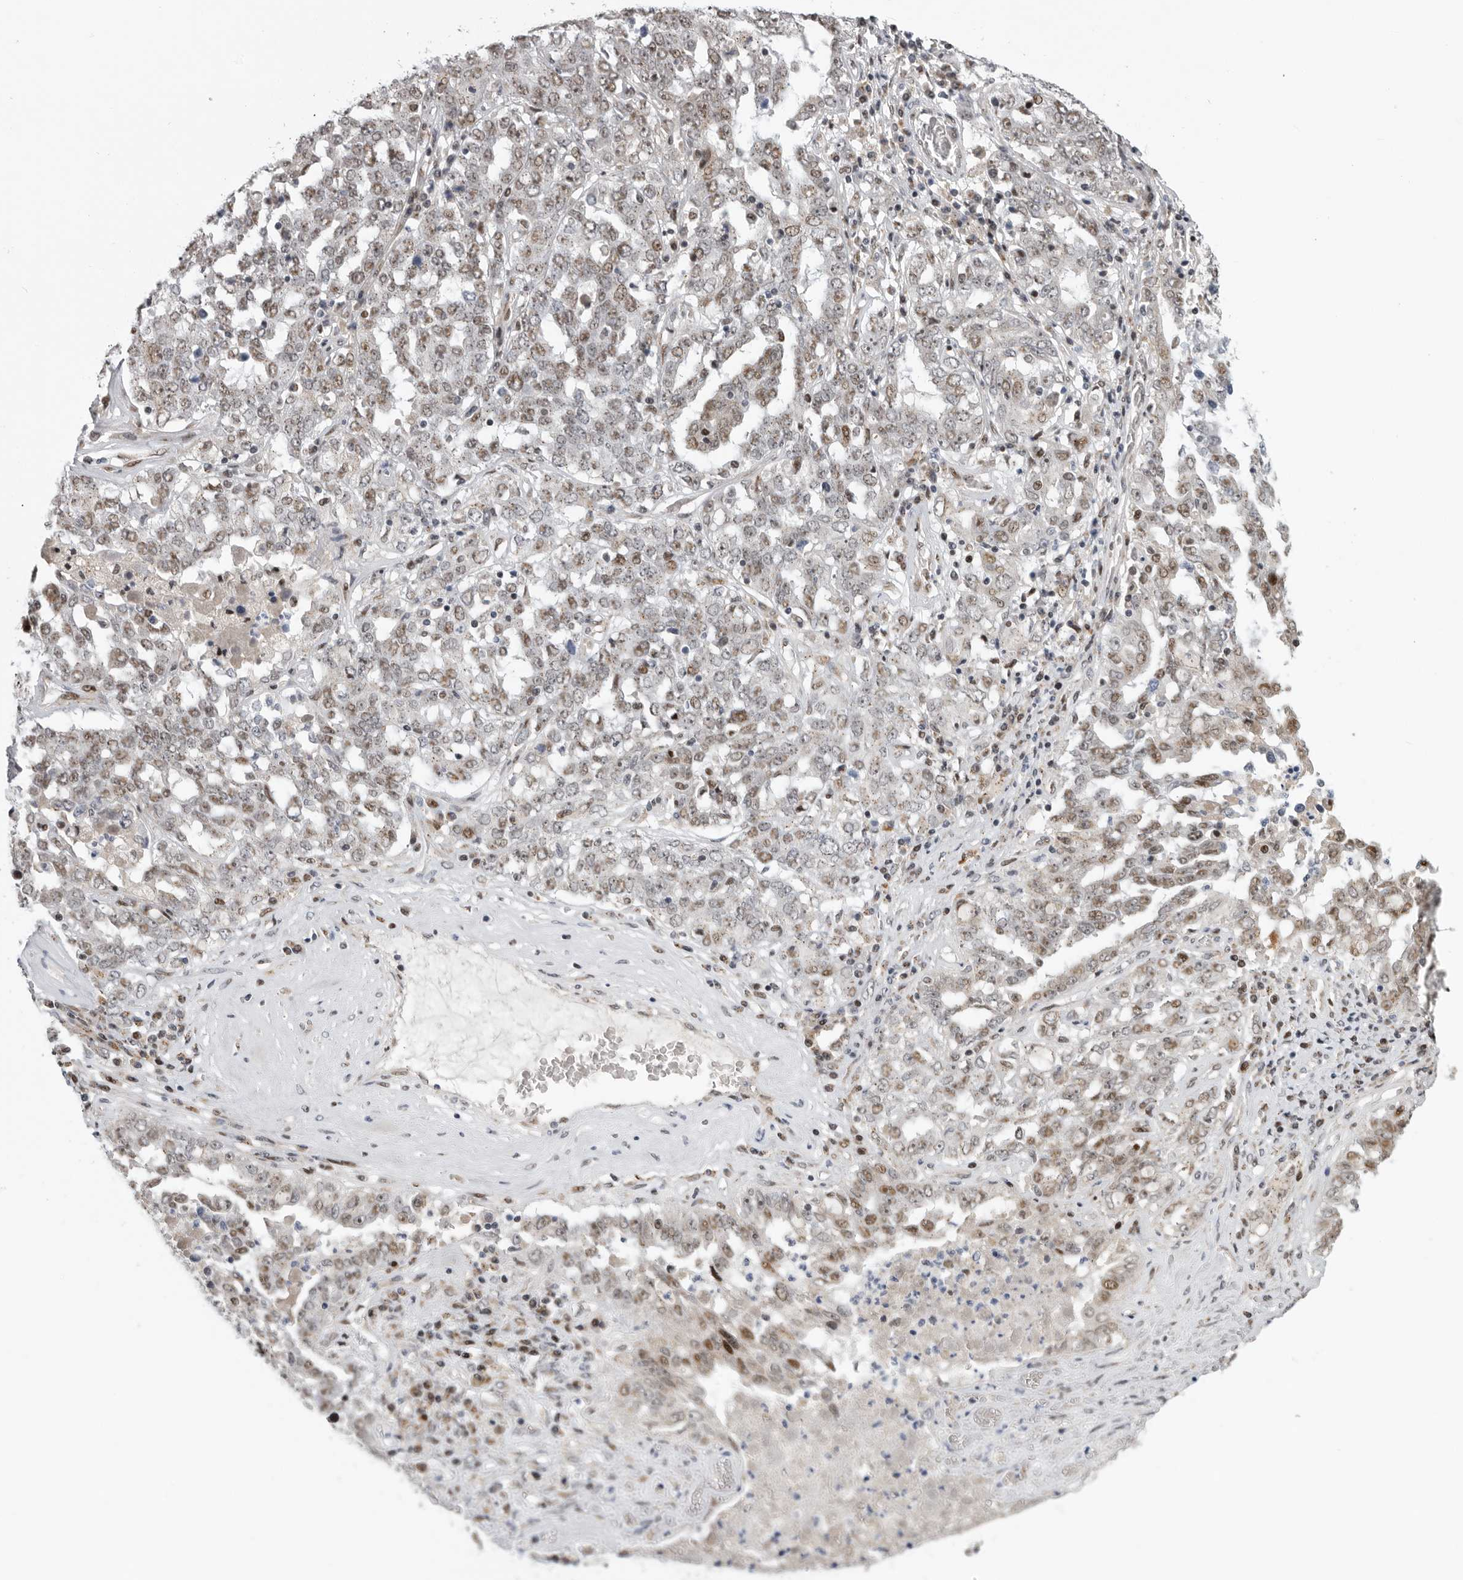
{"staining": {"intensity": "moderate", "quantity": "25%-75%", "location": "nuclear"}, "tissue": "ovarian cancer", "cell_type": "Tumor cells", "image_type": "cancer", "snomed": [{"axis": "morphology", "description": "Carcinoma, endometroid"}, {"axis": "topography", "description": "Ovary"}], "caption": "Protein staining by immunohistochemistry demonstrates moderate nuclear expression in about 25%-75% of tumor cells in endometroid carcinoma (ovarian).", "gene": "PCMTD1", "patient": {"sex": "female", "age": 62}}